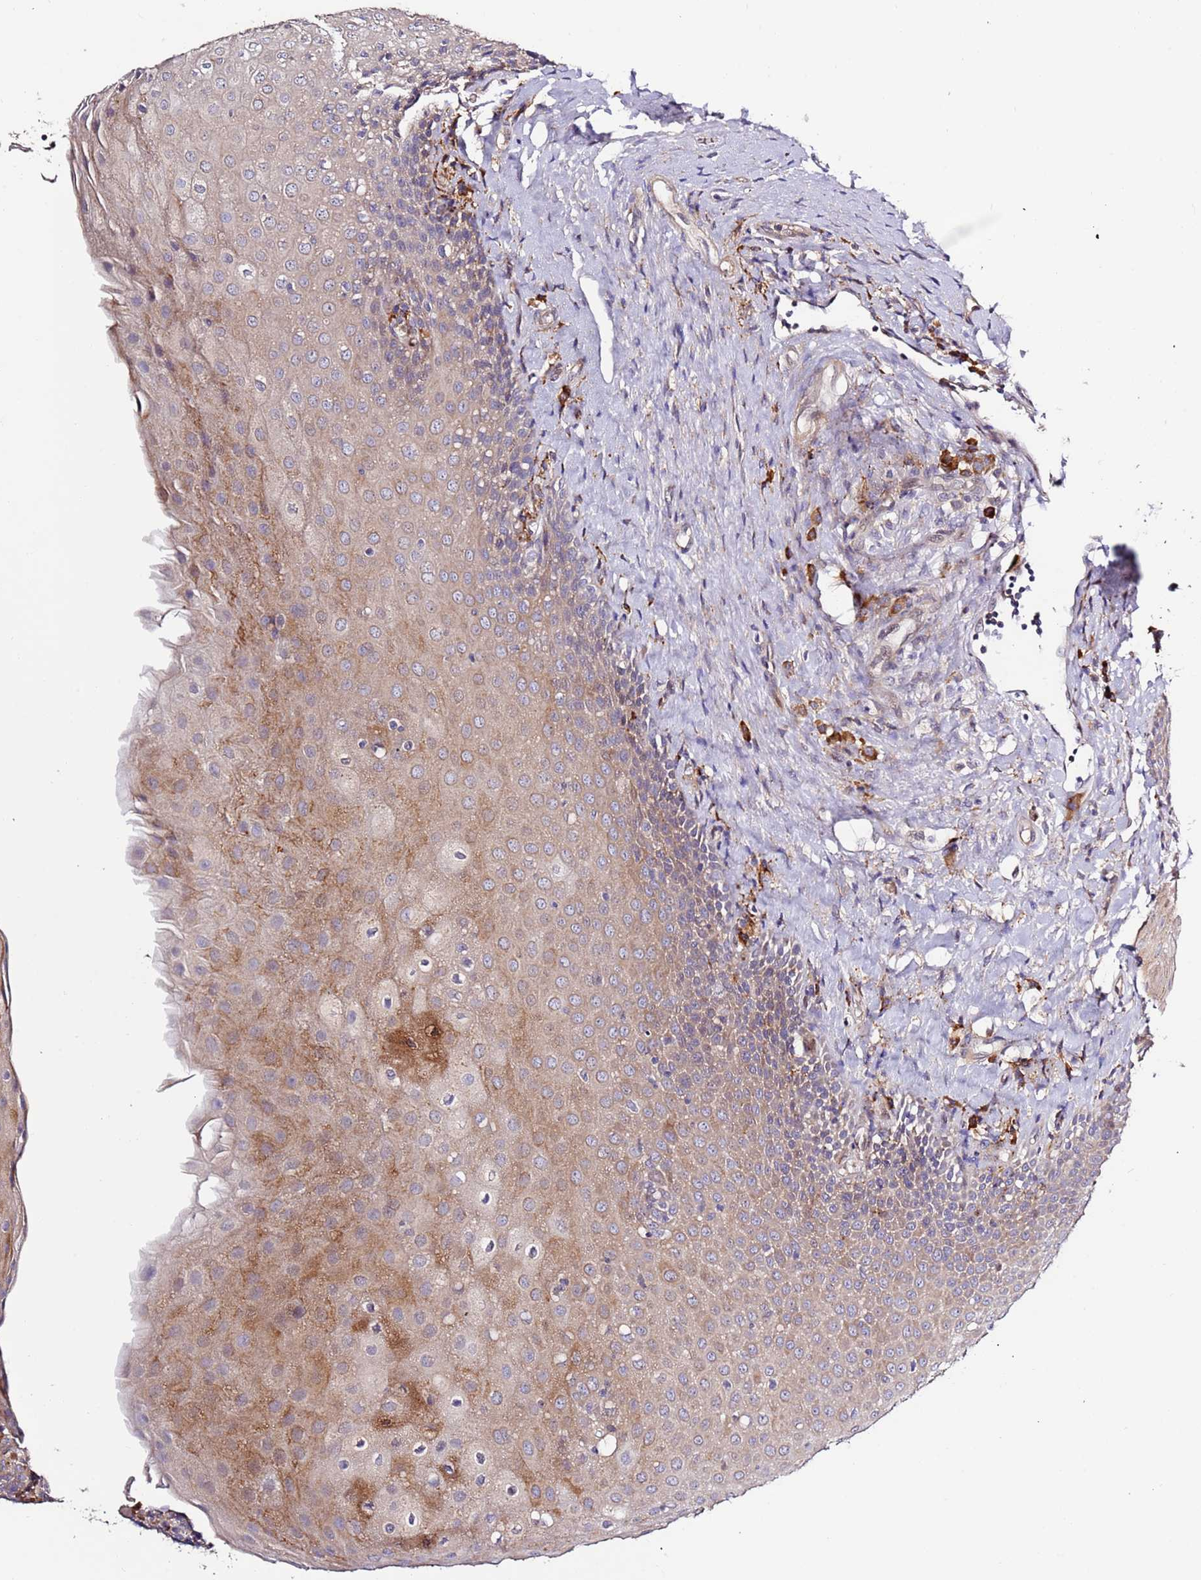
{"staining": {"intensity": "negative", "quantity": "none", "location": "none"}, "tissue": "tonsil", "cell_type": "Germinal center cells", "image_type": "normal", "snomed": [{"axis": "morphology", "description": "Normal tissue, NOS"}, {"axis": "topography", "description": "Tonsil"}], "caption": "Immunohistochemistry micrograph of normal tonsil: tonsil stained with DAB (3,3'-diaminobenzidine) demonstrates no significant protein expression in germinal center cells. Brightfield microscopy of immunohistochemistry (IHC) stained with DAB (3,3'-diaminobenzidine) (brown) and hematoxylin (blue), captured at high magnification.", "gene": "HSD17B7", "patient": {"sex": "female", "age": 19}}